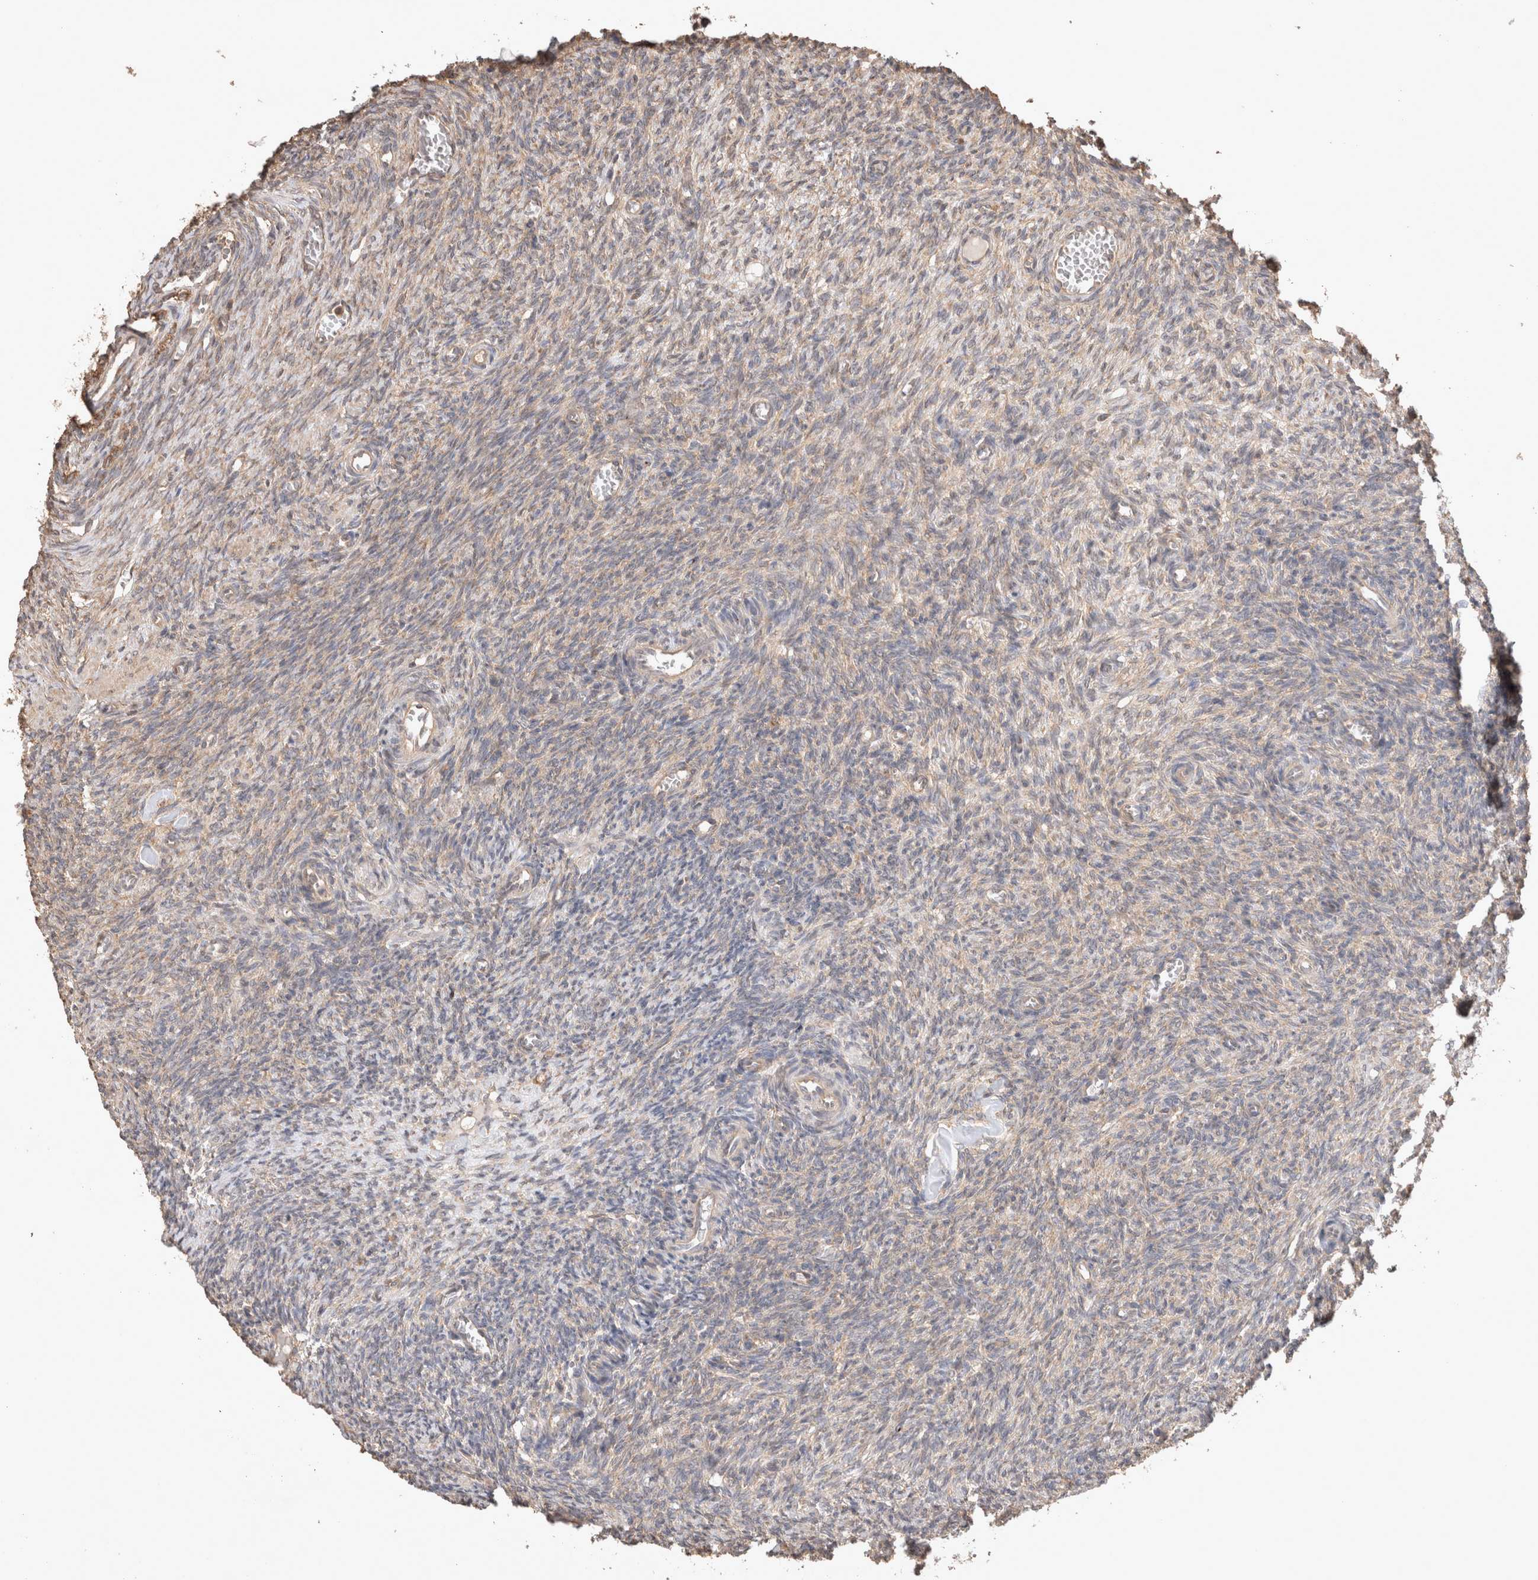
{"staining": {"intensity": "strong", "quantity": ">75%", "location": "cytoplasmic/membranous"}, "tissue": "ovary", "cell_type": "Follicle cells", "image_type": "normal", "snomed": [{"axis": "morphology", "description": "Normal tissue, NOS"}, {"axis": "topography", "description": "Ovary"}], "caption": "Strong cytoplasmic/membranous positivity for a protein is present in approximately >75% of follicle cells of benign ovary using immunohistochemistry.", "gene": "HROB", "patient": {"sex": "female", "age": 27}}